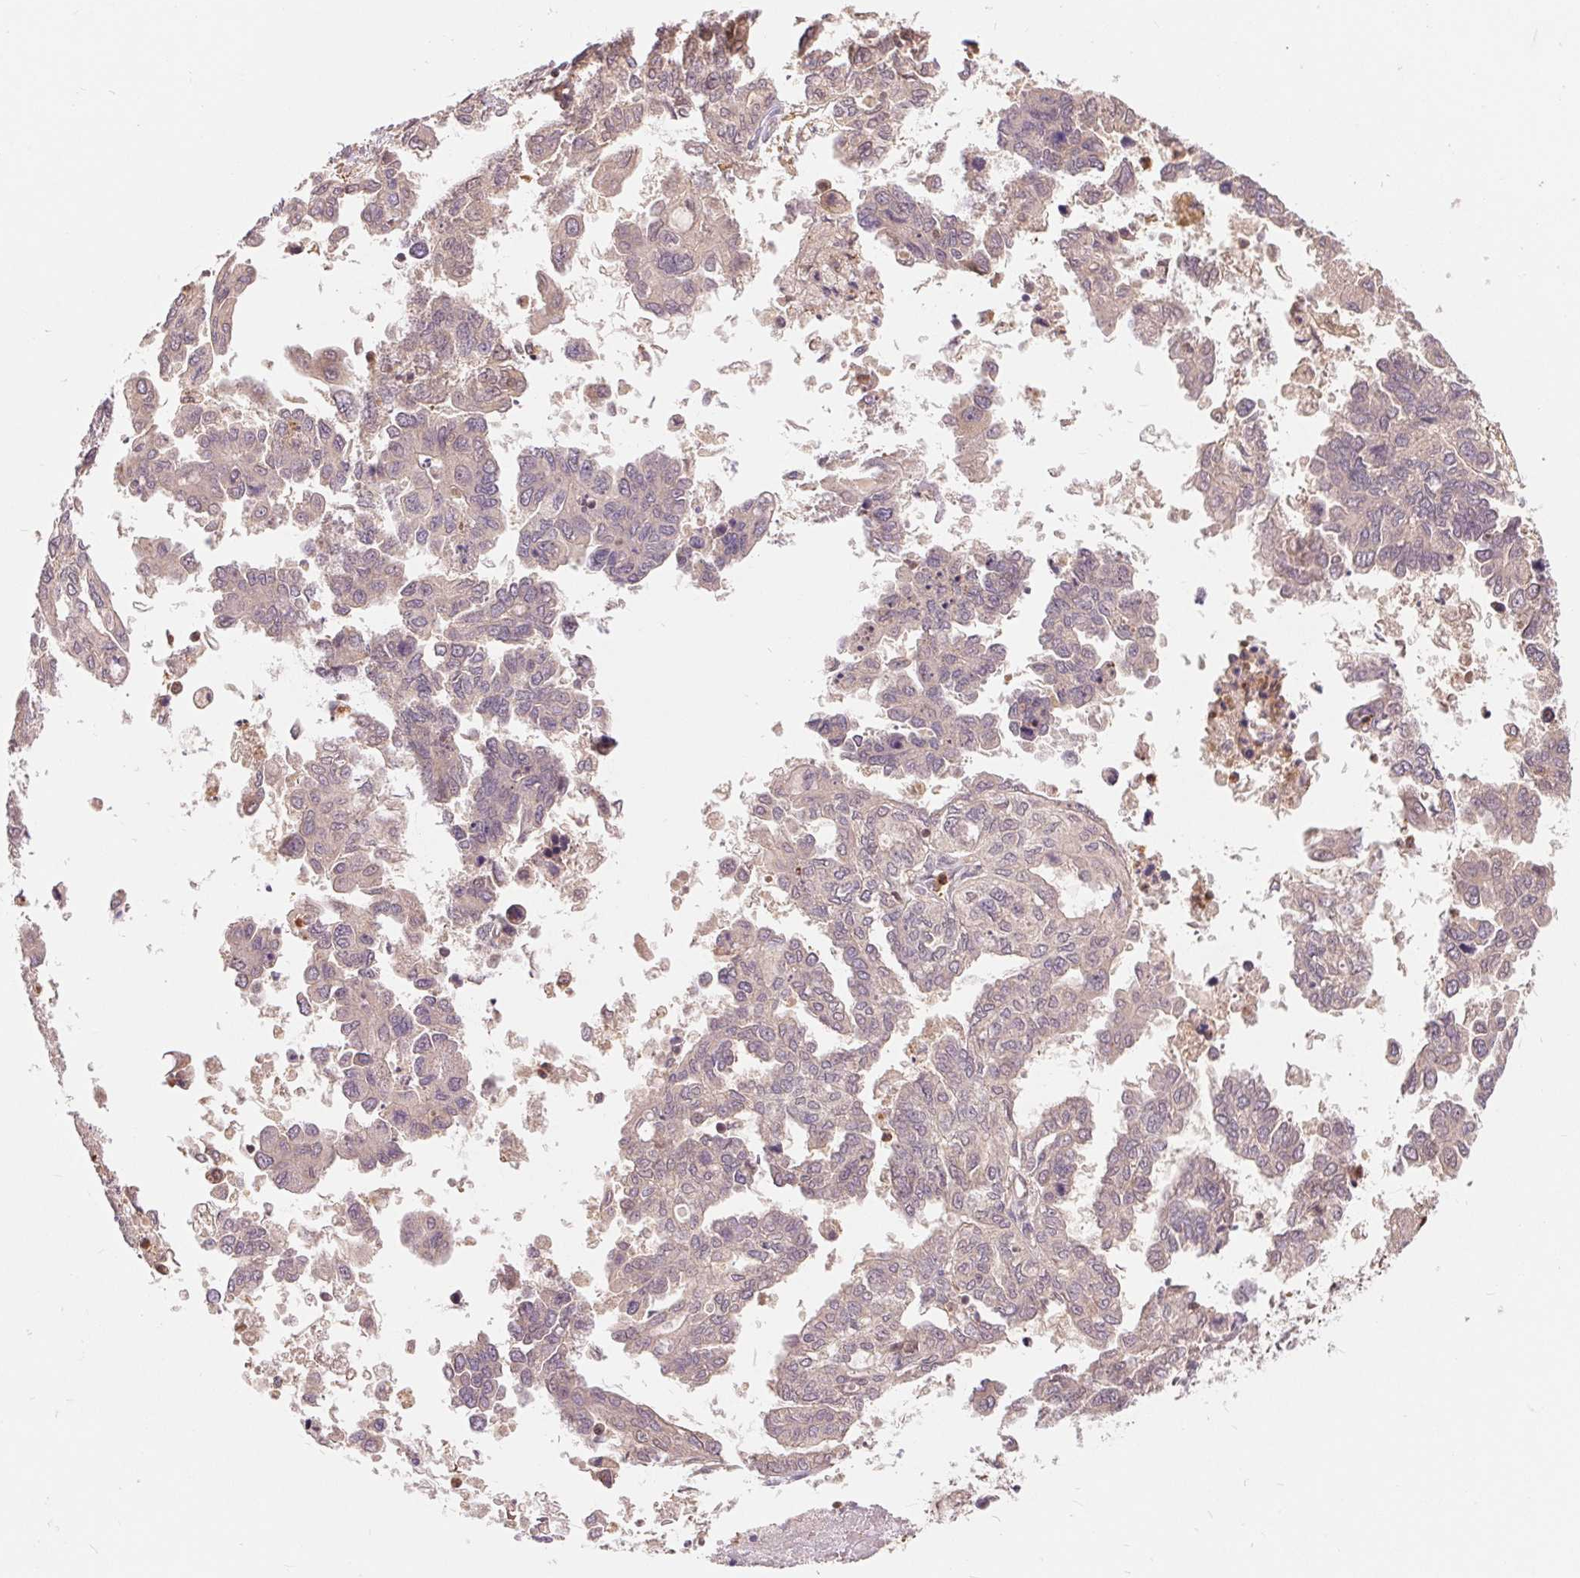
{"staining": {"intensity": "weak", "quantity": "<25%", "location": "cytoplasmic/membranous"}, "tissue": "ovarian cancer", "cell_type": "Tumor cells", "image_type": "cancer", "snomed": [{"axis": "morphology", "description": "Cystadenocarcinoma, serous, NOS"}, {"axis": "topography", "description": "Ovary"}], "caption": "This is a micrograph of immunohistochemistry staining of serous cystadenocarcinoma (ovarian), which shows no staining in tumor cells.", "gene": "TMEM273", "patient": {"sex": "female", "age": 53}}